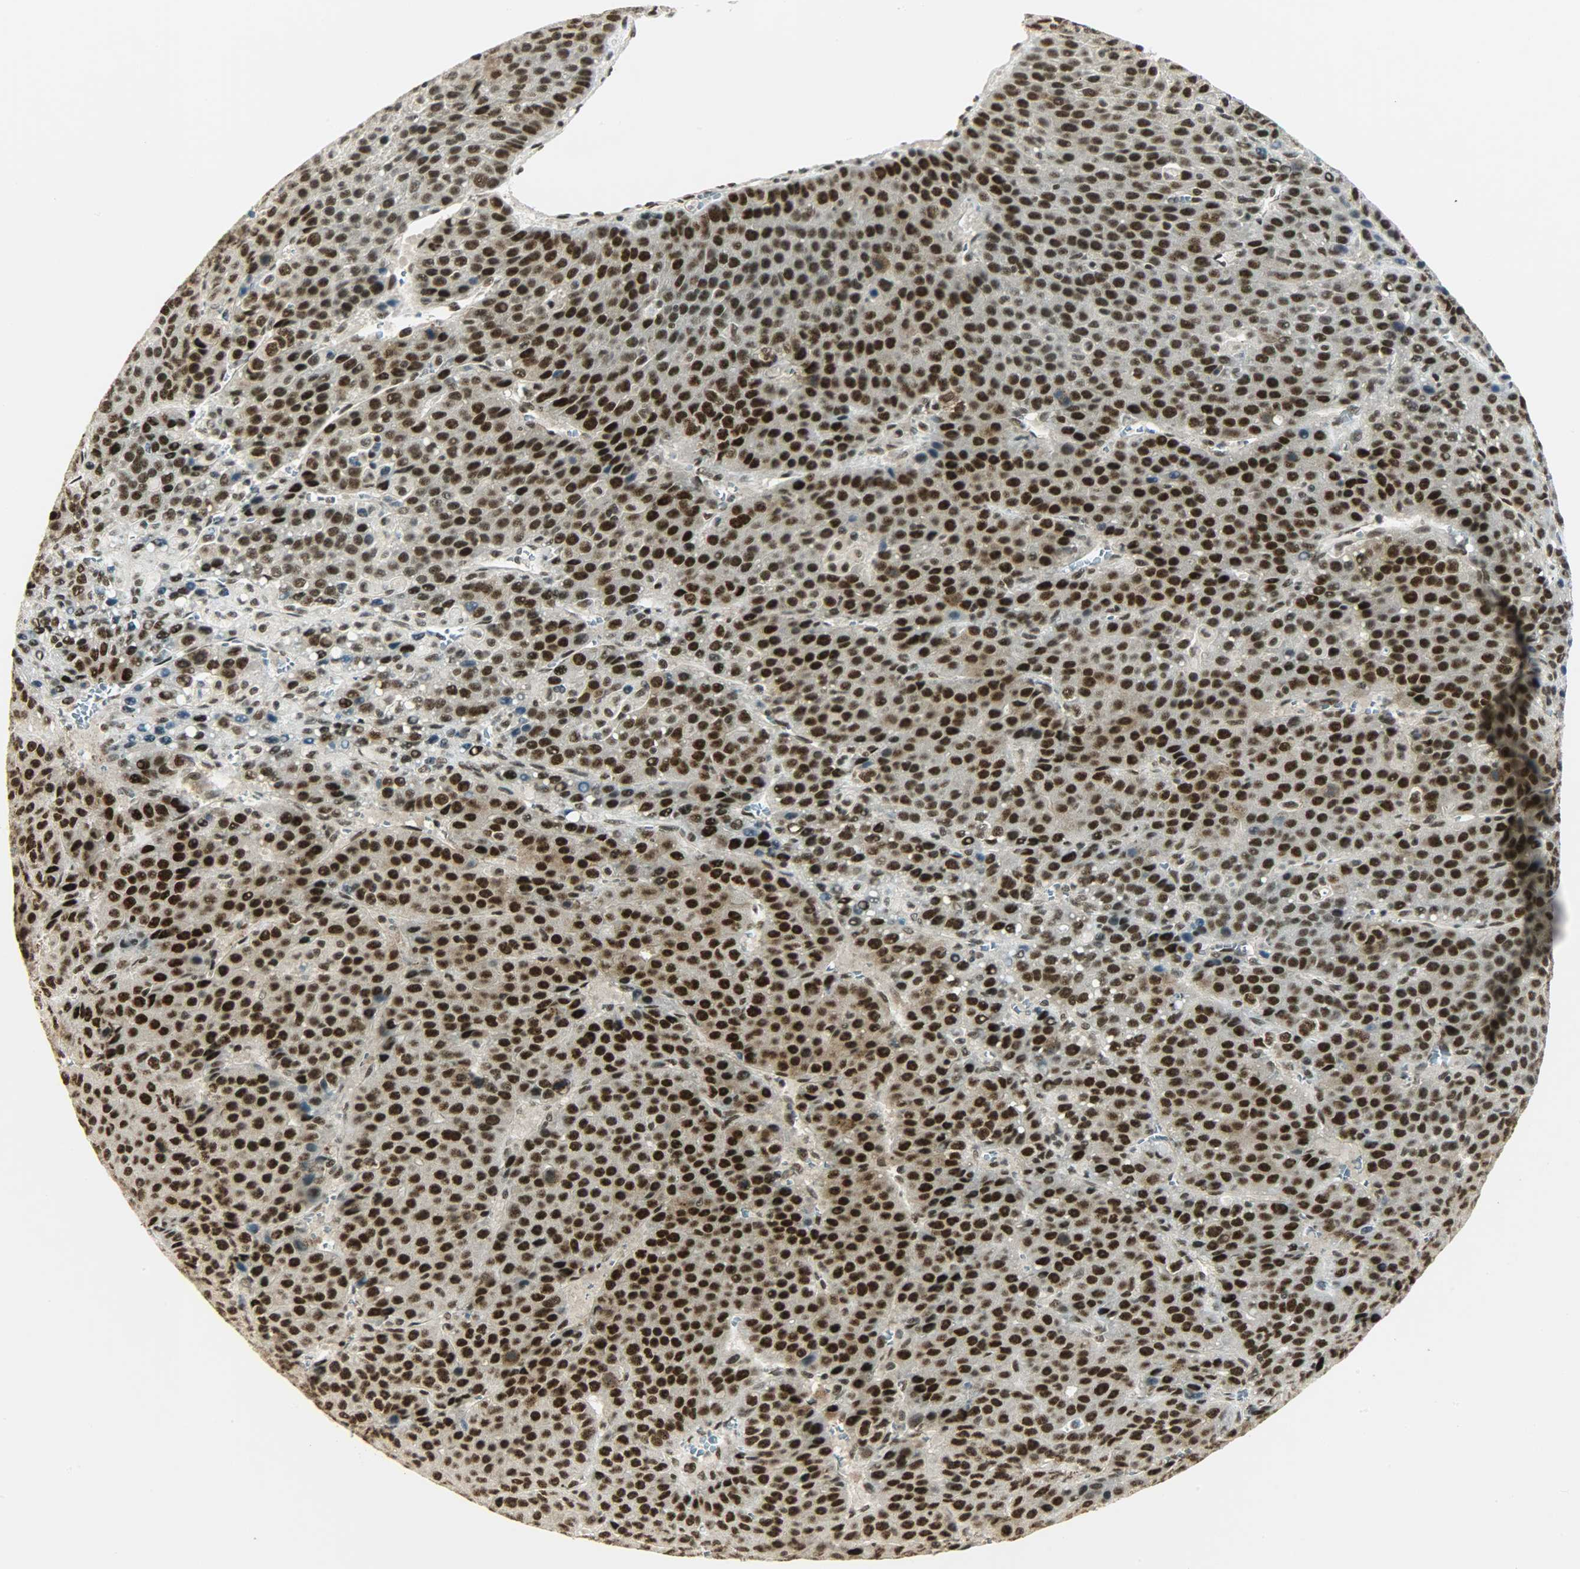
{"staining": {"intensity": "strong", "quantity": ">75%", "location": "nuclear"}, "tissue": "liver cancer", "cell_type": "Tumor cells", "image_type": "cancer", "snomed": [{"axis": "morphology", "description": "Carcinoma, Hepatocellular, NOS"}, {"axis": "topography", "description": "Liver"}], "caption": "Human liver hepatocellular carcinoma stained for a protein (brown) reveals strong nuclear positive expression in about >75% of tumor cells.", "gene": "SUGP1", "patient": {"sex": "female", "age": 53}}